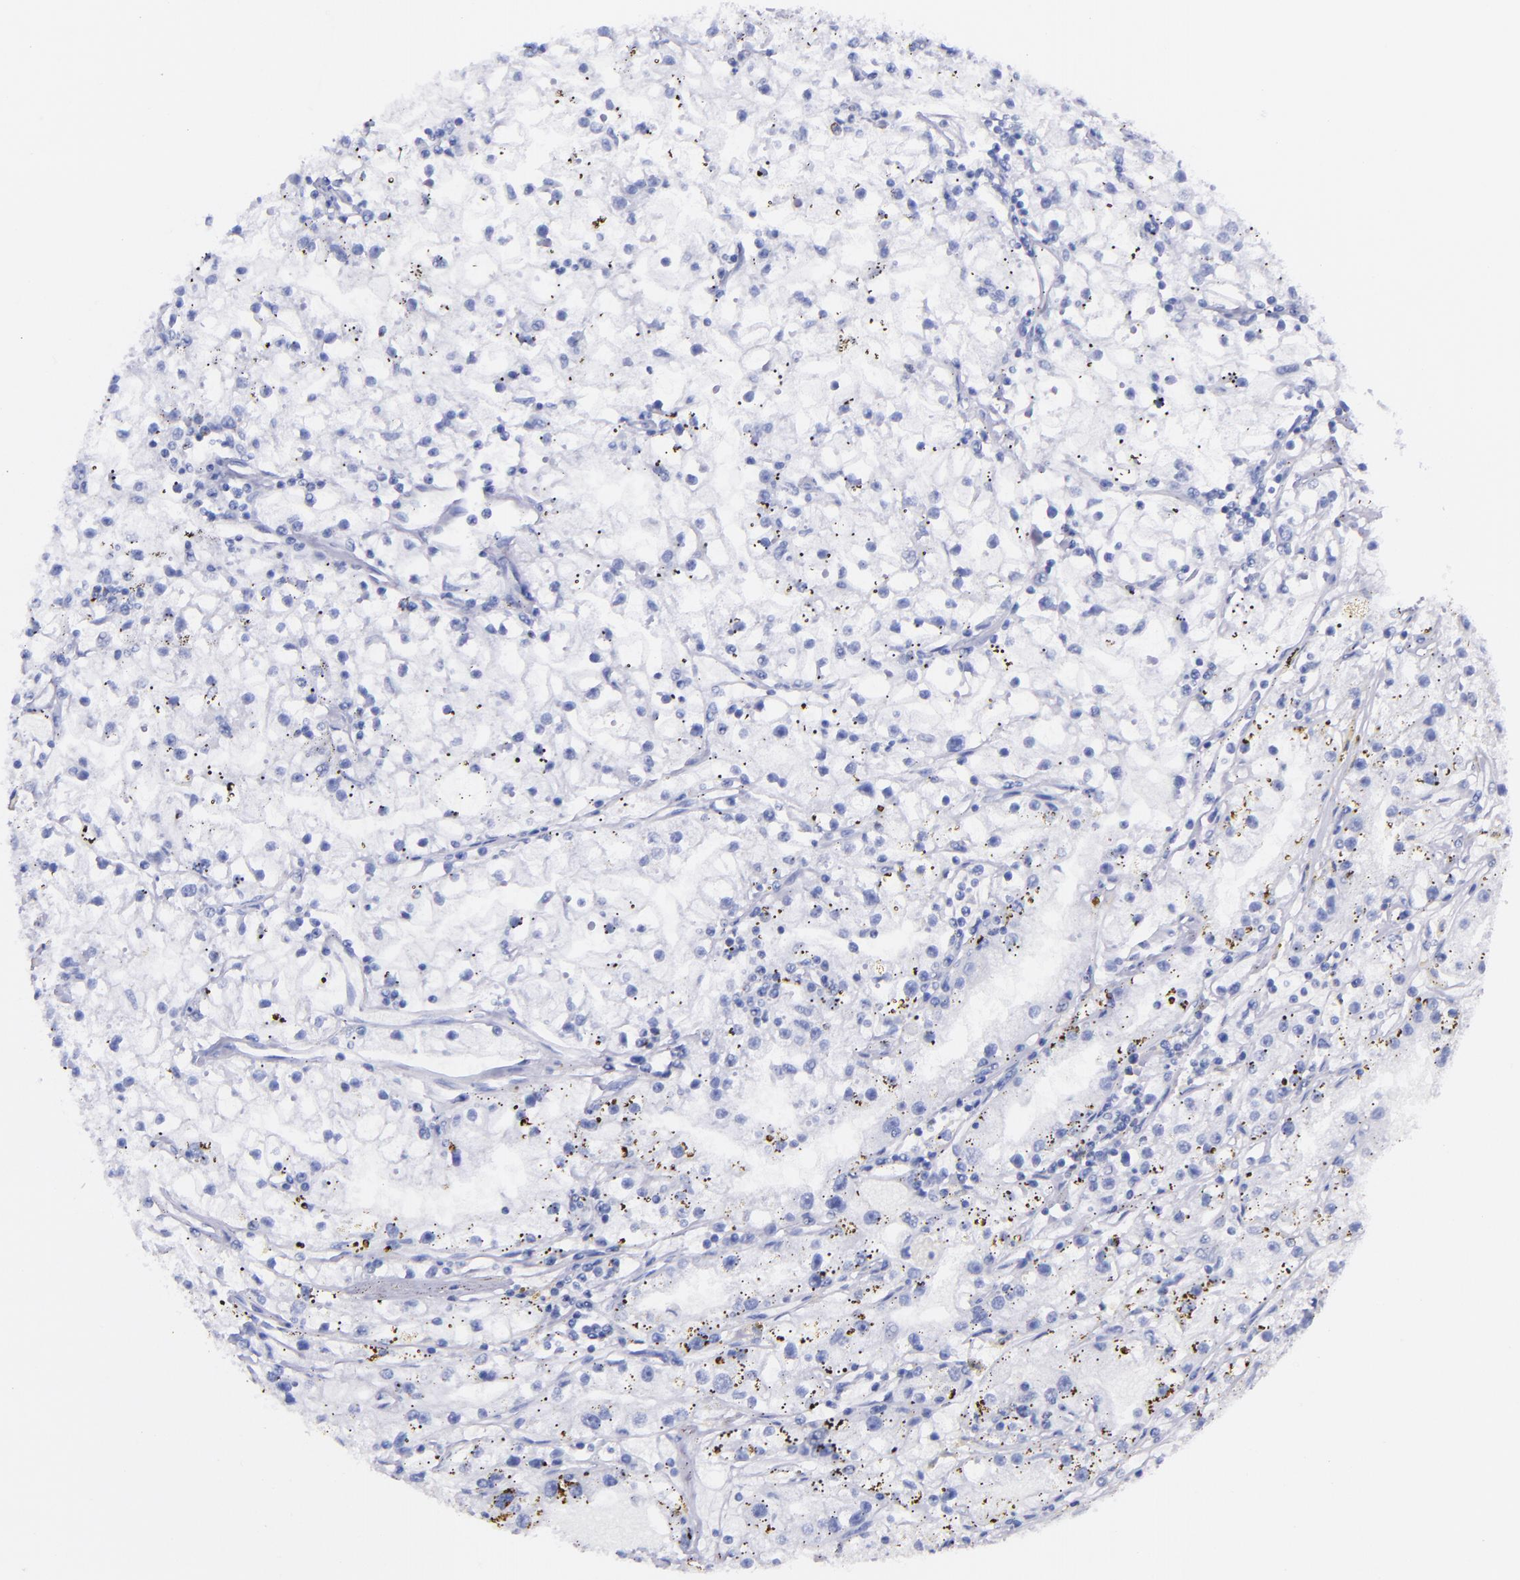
{"staining": {"intensity": "negative", "quantity": "none", "location": "none"}, "tissue": "renal cancer", "cell_type": "Tumor cells", "image_type": "cancer", "snomed": [{"axis": "morphology", "description": "Adenocarcinoma, NOS"}, {"axis": "topography", "description": "Kidney"}], "caption": "This is a image of immunohistochemistry staining of adenocarcinoma (renal), which shows no positivity in tumor cells.", "gene": "LAG3", "patient": {"sex": "male", "age": 56}}